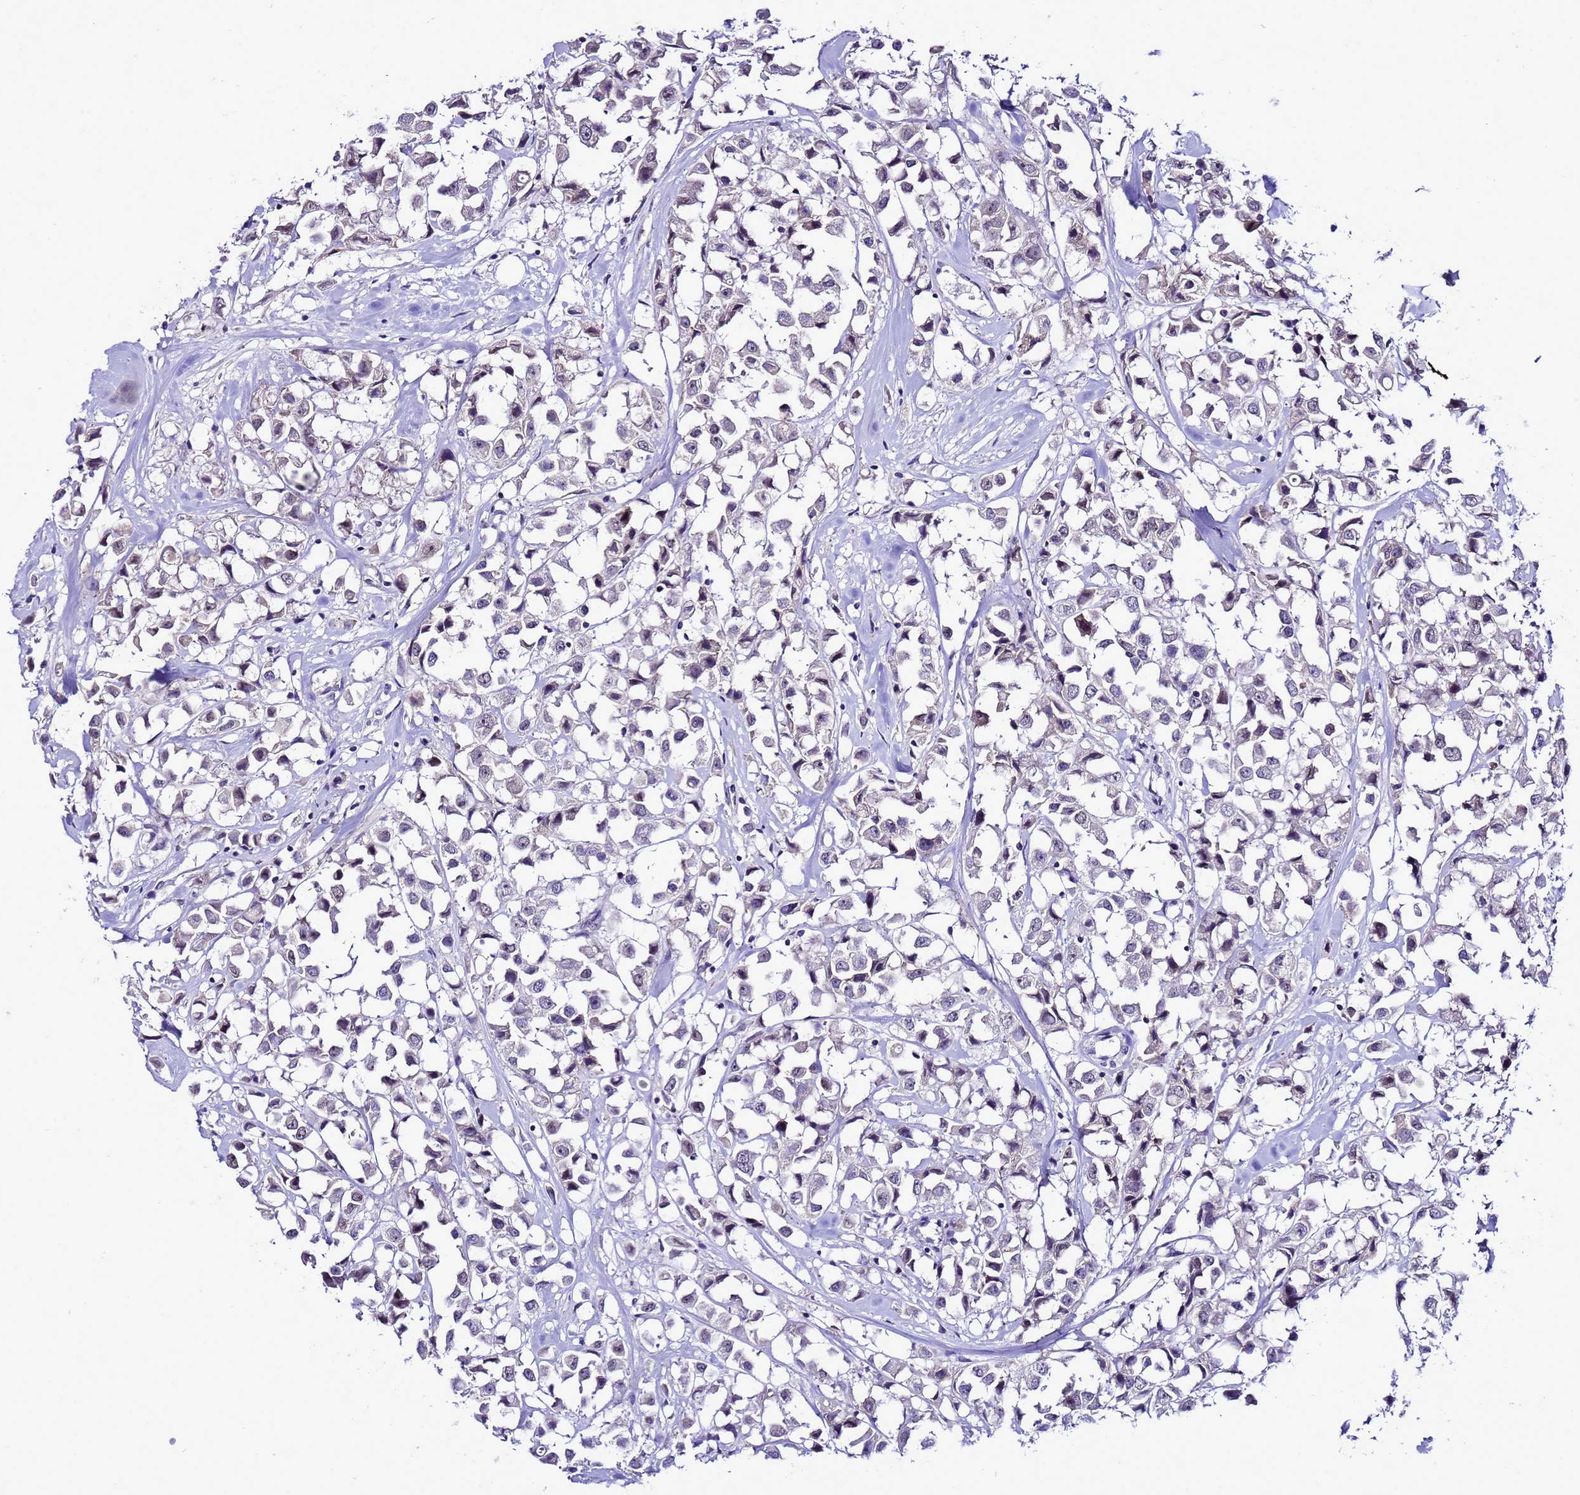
{"staining": {"intensity": "negative", "quantity": "none", "location": "none"}, "tissue": "breast cancer", "cell_type": "Tumor cells", "image_type": "cancer", "snomed": [{"axis": "morphology", "description": "Duct carcinoma"}, {"axis": "topography", "description": "Breast"}], "caption": "Protein analysis of breast cancer exhibits no significant expression in tumor cells.", "gene": "C19orf47", "patient": {"sex": "female", "age": 61}}